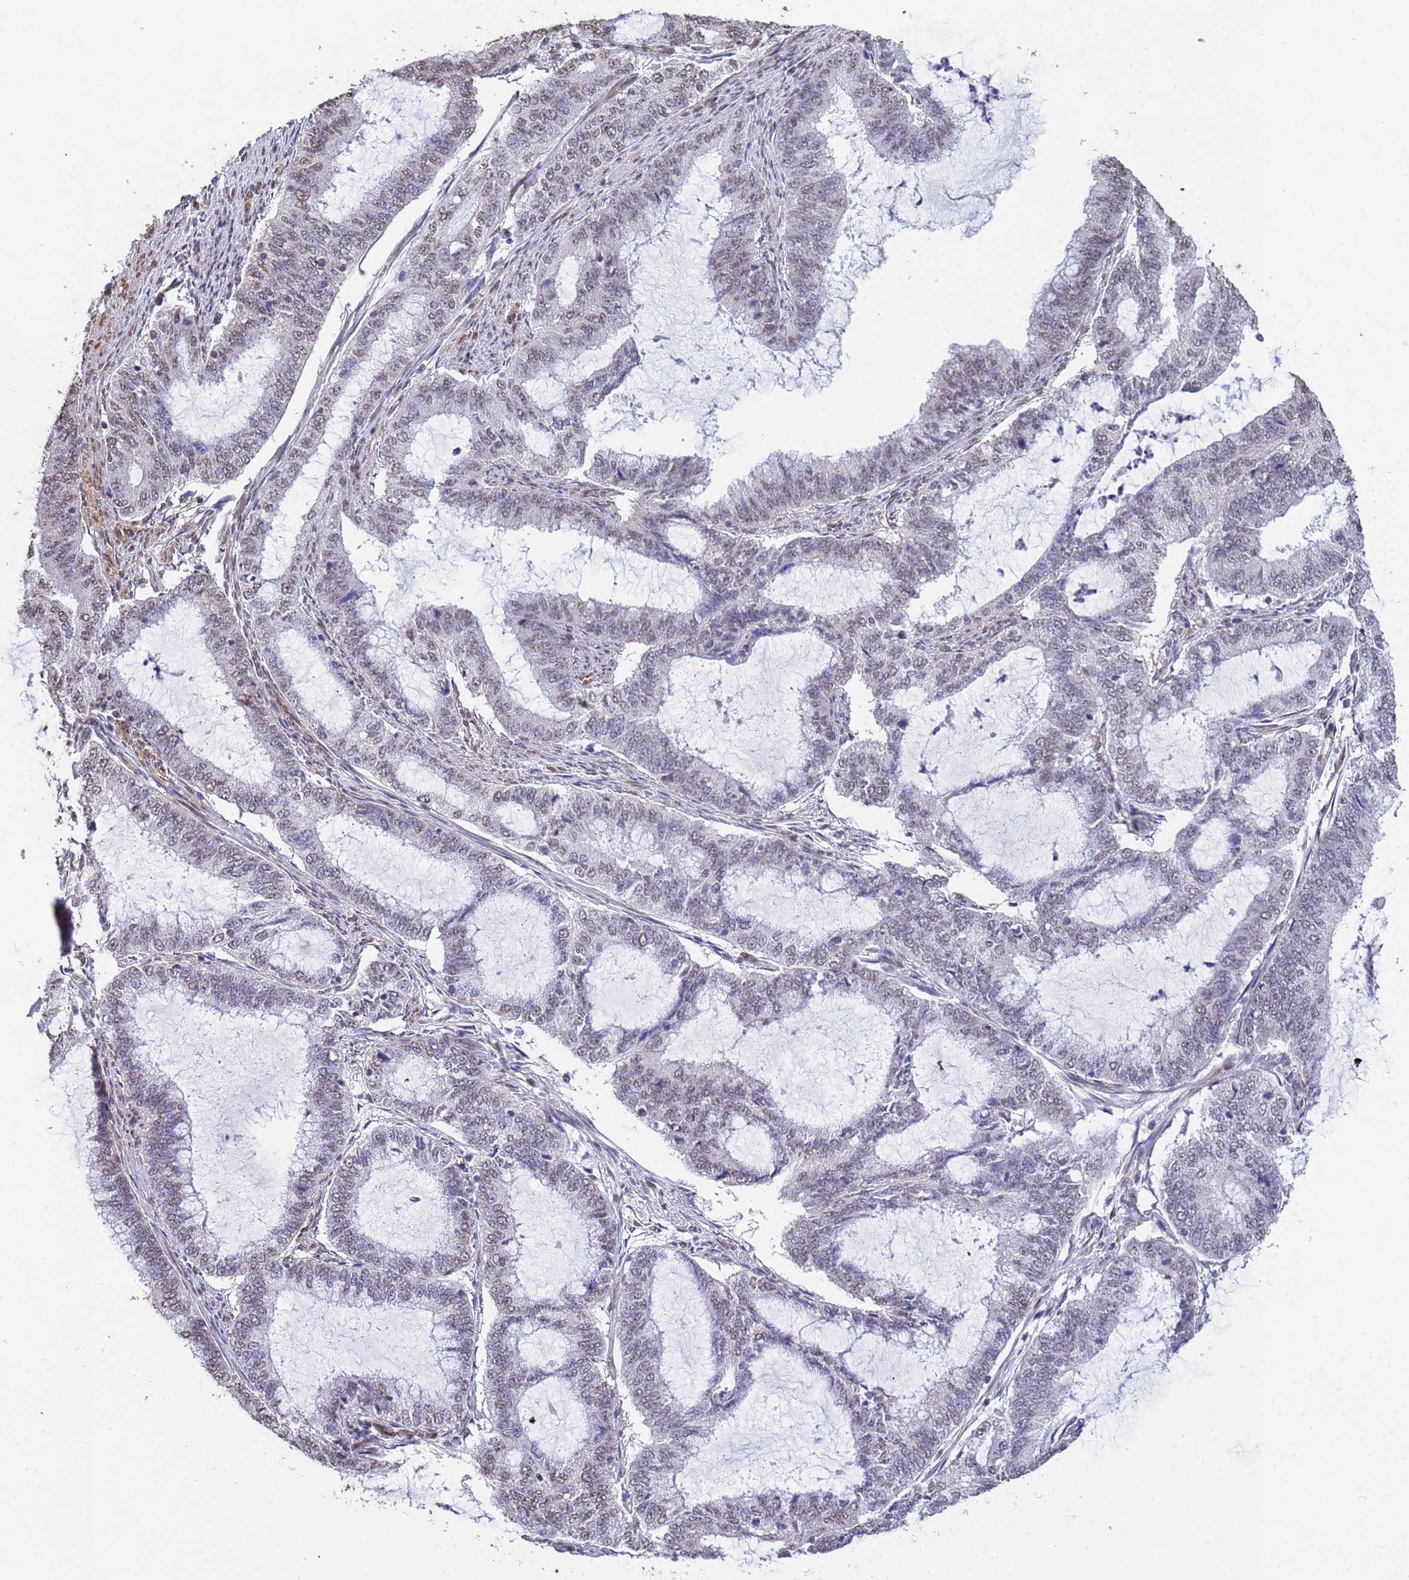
{"staining": {"intensity": "weak", "quantity": "25%-75%", "location": "nuclear"}, "tissue": "endometrial cancer", "cell_type": "Tumor cells", "image_type": "cancer", "snomed": [{"axis": "morphology", "description": "Adenocarcinoma, NOS"}, {"axis": "topography", "description": "Endometrium"}], "caption": "There is low levels of weak nuclear expression in tumor cells of adenocarcinoma (endometrial), as demonstrated by immunohistochemical staining (brown color).", "gene": "TRIP6", "patient": {"sex": "female", "age": 51}}